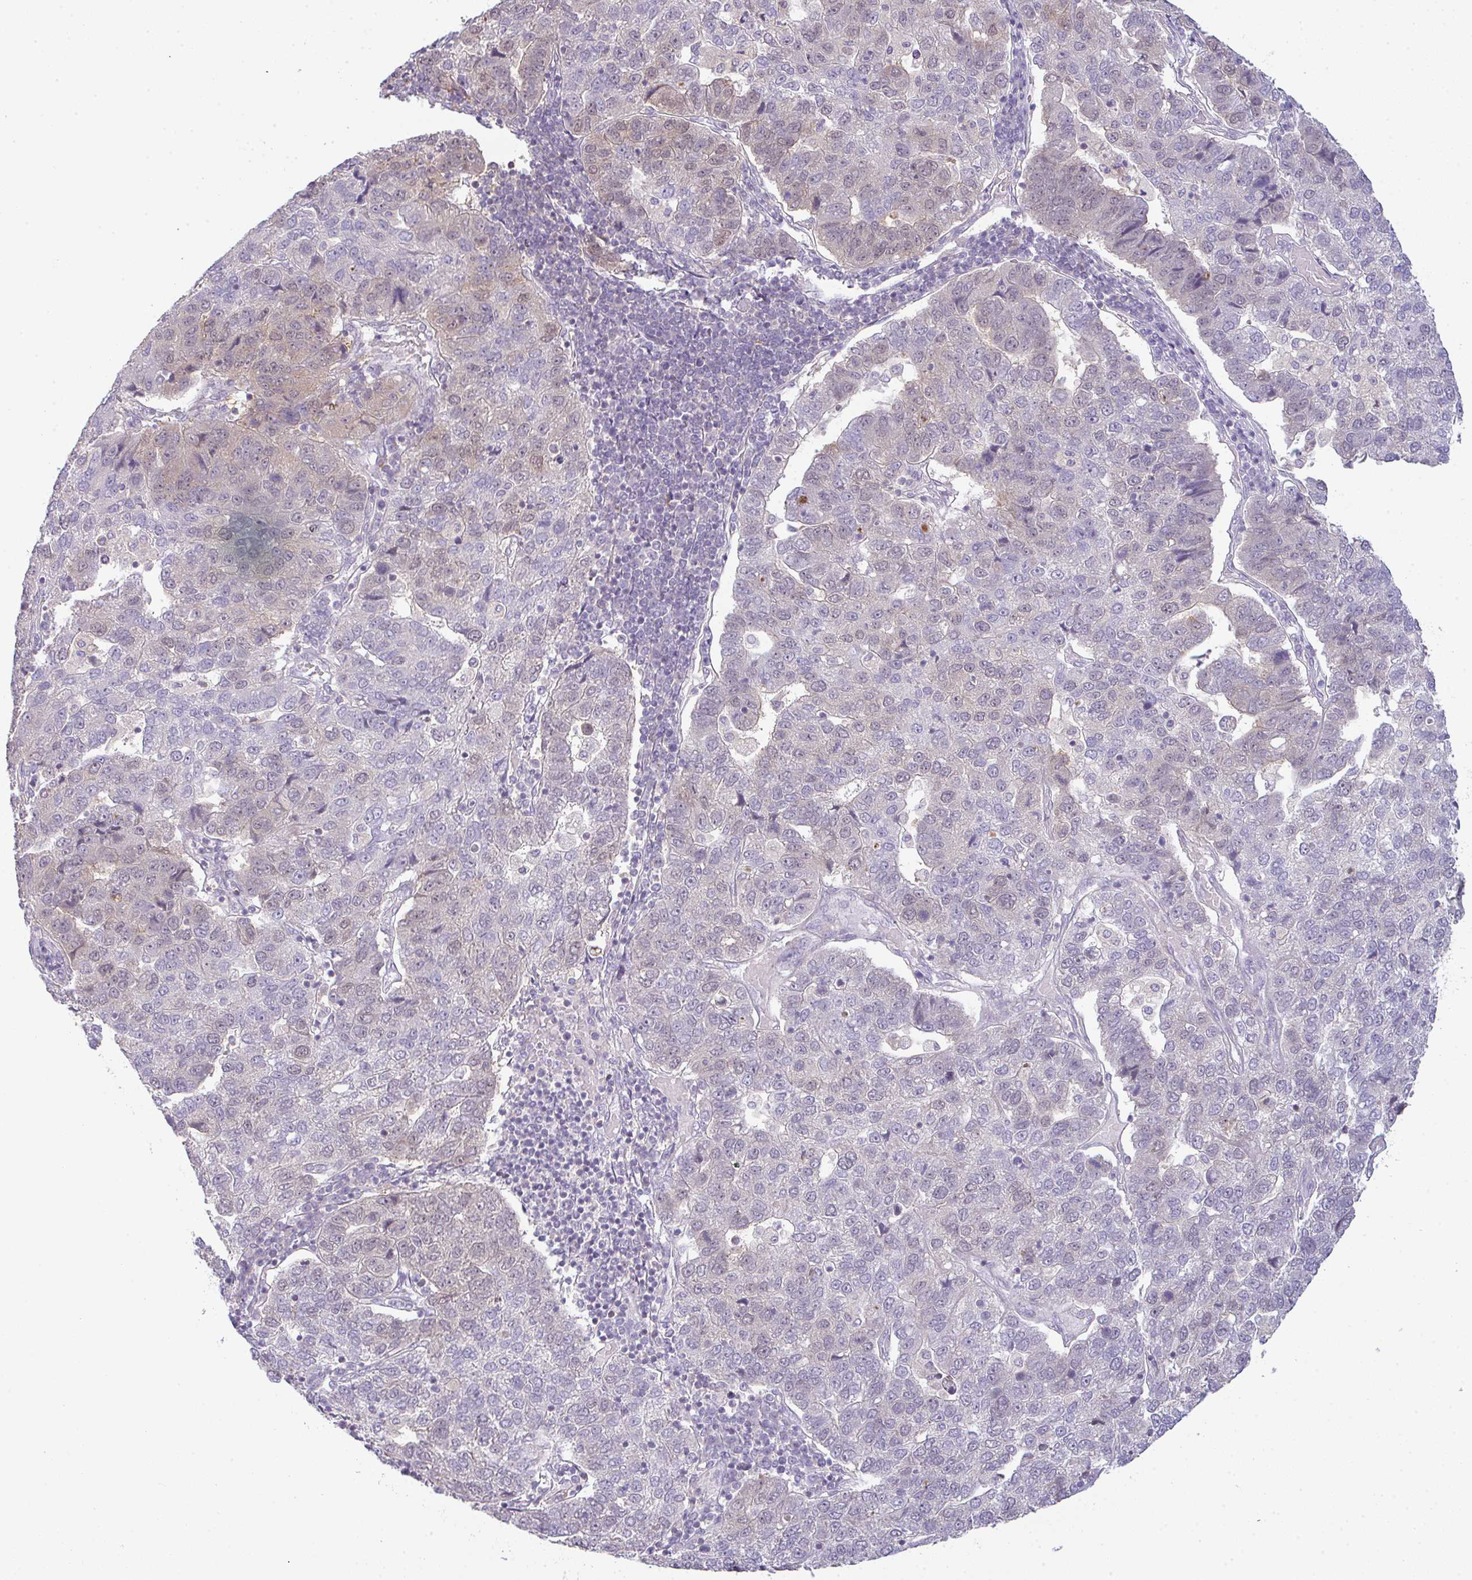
{"staining": {"intensity": "negative", "quantity": "none", "location": "none"}, "tissue": "pancreatic cancer", "cell_type": "Tumor cells", "image_type": "cancer", "snomed": [{"axis": "morphology", "description": "Adenocarcinoma, NOS"}, {"axis": "topography", "description": "Pancreas"}], "caption": "This image is of adenocarcinoma (pancreatic) stained with IHC to label a protein in brown with the nuclei are counter-stained blue. There is no expression in tumor cells.", "gene": "CSE1L", "patient": {"sex": "female", "age": 61}}